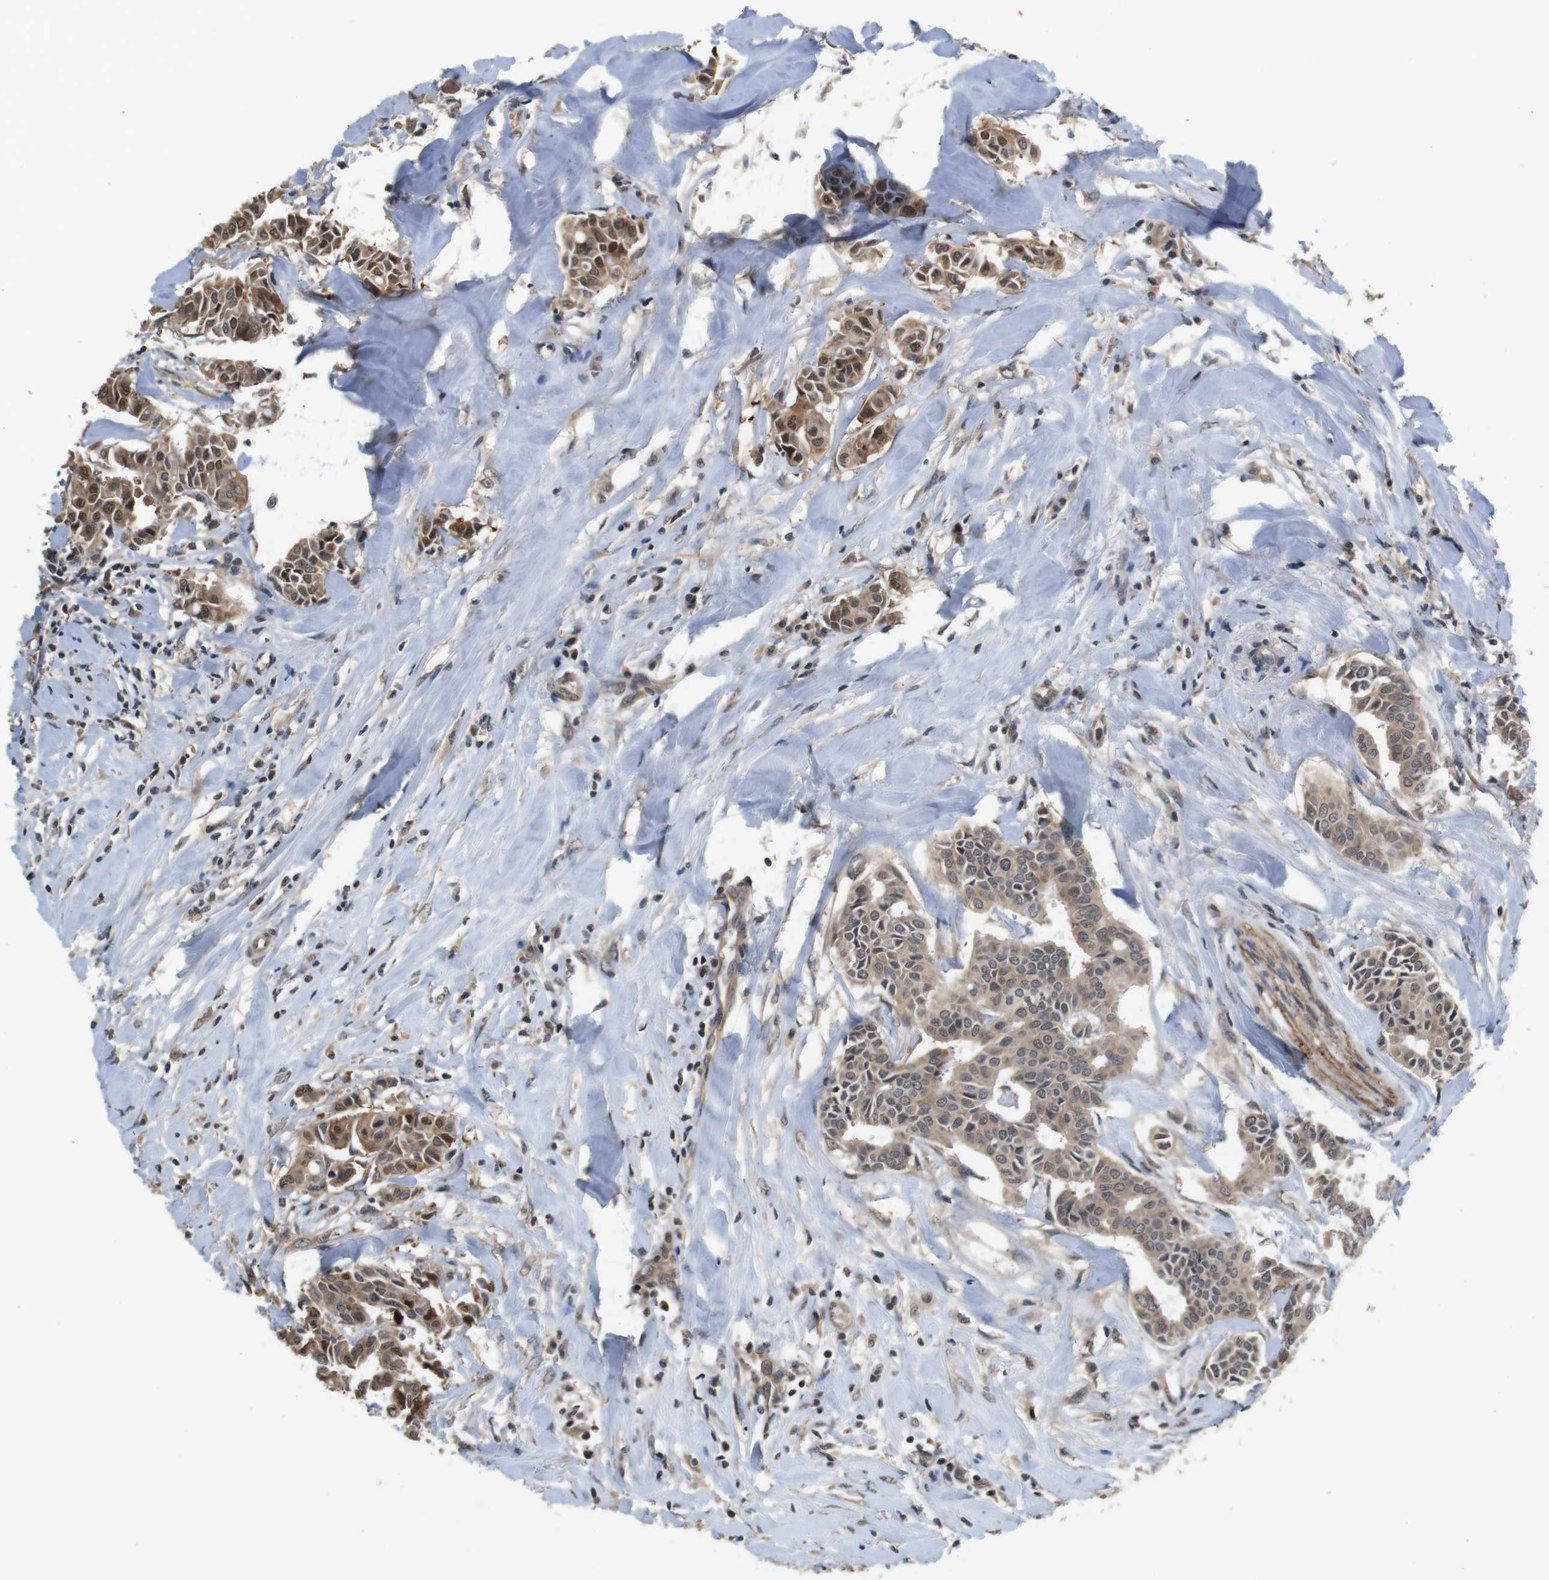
{"staining": {"intensity": "moderate", "quantity": ">75%", "location": "cytoplasmic/membranous,nuclear"}, "tissue": "head and neck cancer", "cell_type": "Tumor cells", "image_type": "cancer", "snomed": [{"axis": "morphology", "description": "Adenocarcinoma, NOS"}, {"axis": "topography", "description": "Salivary gland"}, {"axis": "topography", "description": "Head-Neck"}], "caption": "The histopathology image reveals staining of head and neck cancer (adenocarcinoma), revealing moderate cytoplasmic/membranous and nuclear protein expression (brown color) within tumor cells. The staining was performed using DAB (3,3'-diaminobenzidine), with brown indicating positive protein expression. Nuclei are stained blue with hematoxylin.", "gene": "FADD", "patient": {"sex": "female", "age": 59}}